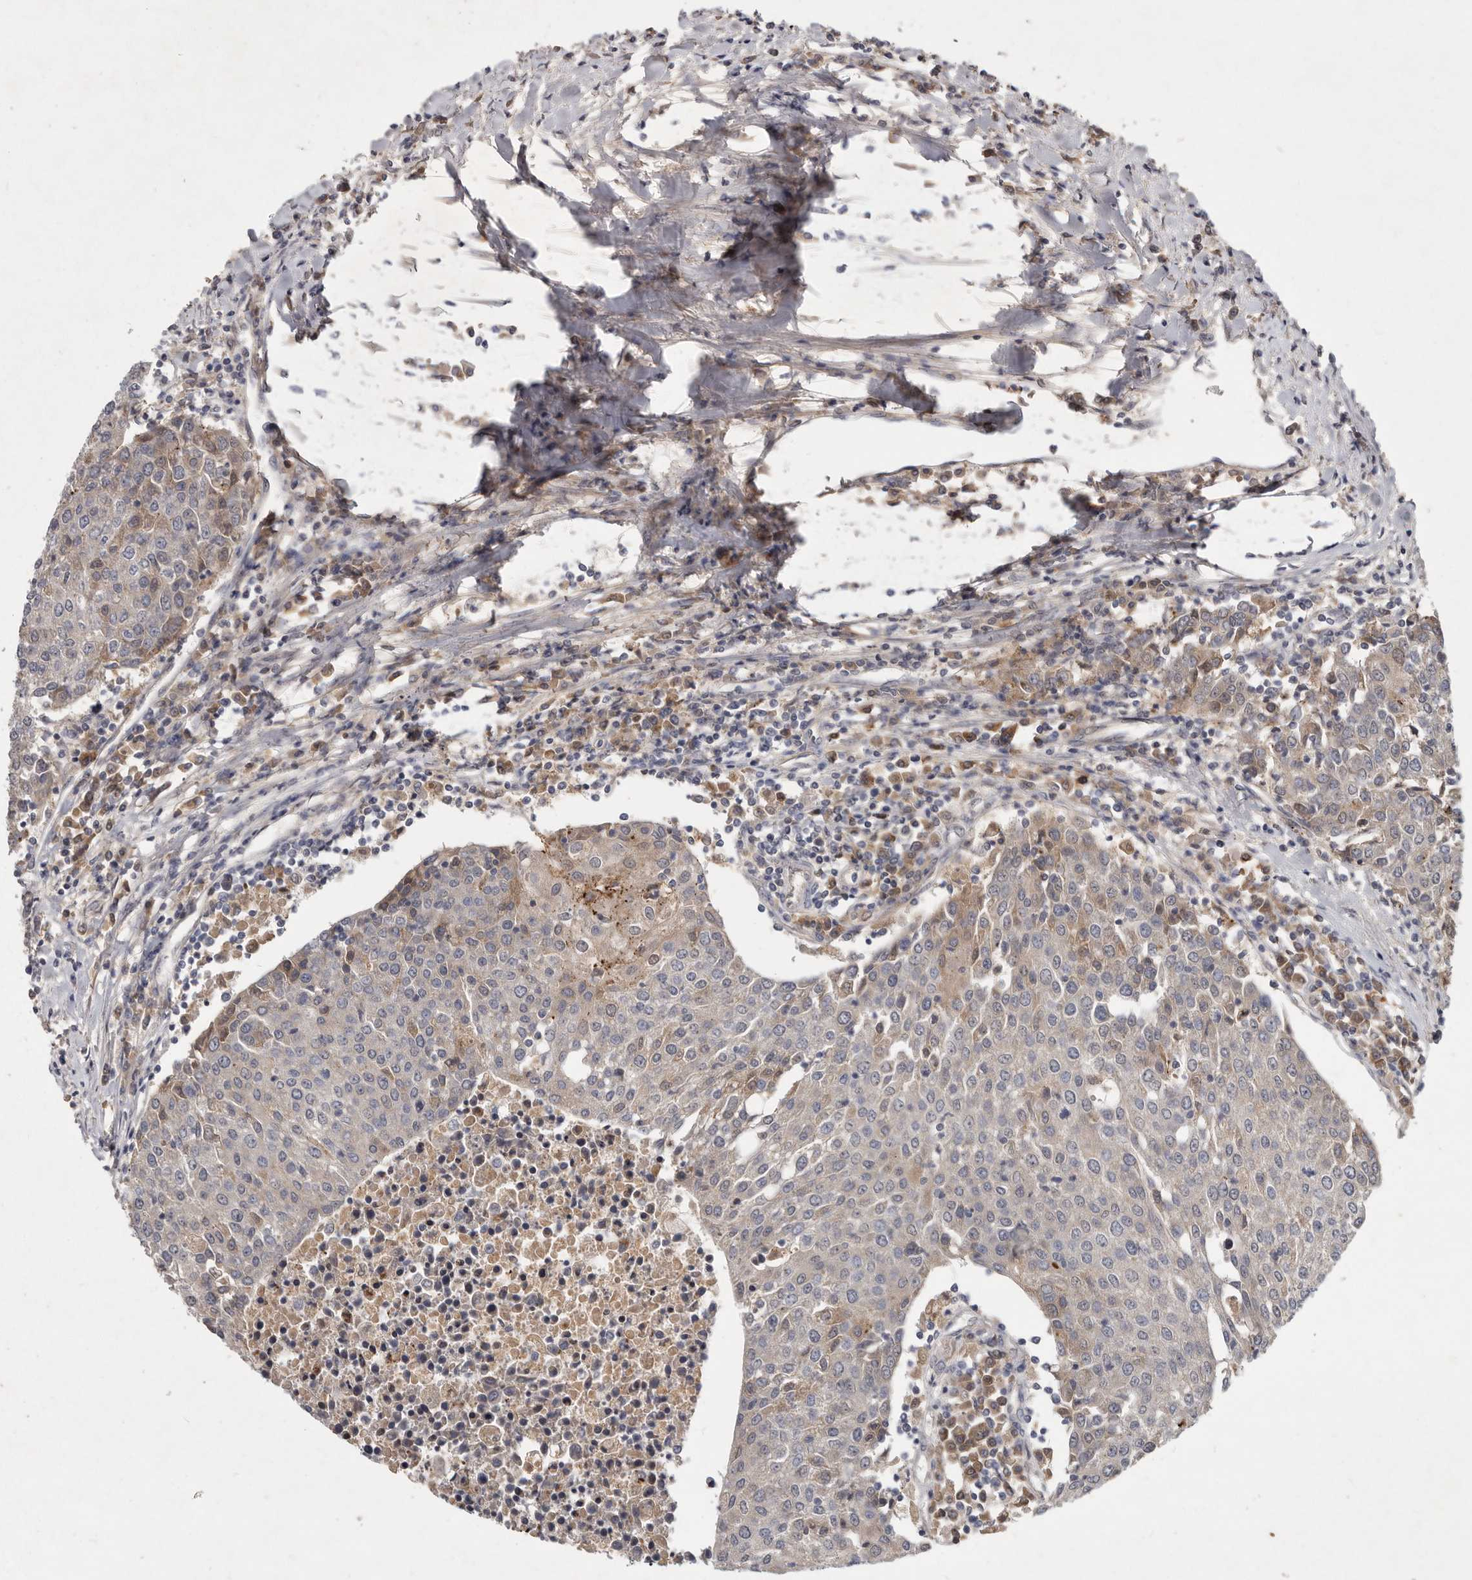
{"staining": {"intensity": "weak", "quantity": "<25%", "location": "cytoplasmic/membranous"}, "tissue": "urothelial cancer", "cell_type": "Tumor cells", "image_type": "cancer", "snomed": [{"axis": "morphology", "description": "Urothelial carcinoma, High grade"}, {"axis": "topography", "description": "Urinary bladder"}], "caption": "Tumor cells are negative for protein expression in human urothelial cancer.", "gene": "SLC22A1", "patient": {"sex": "female", "age": 85}}